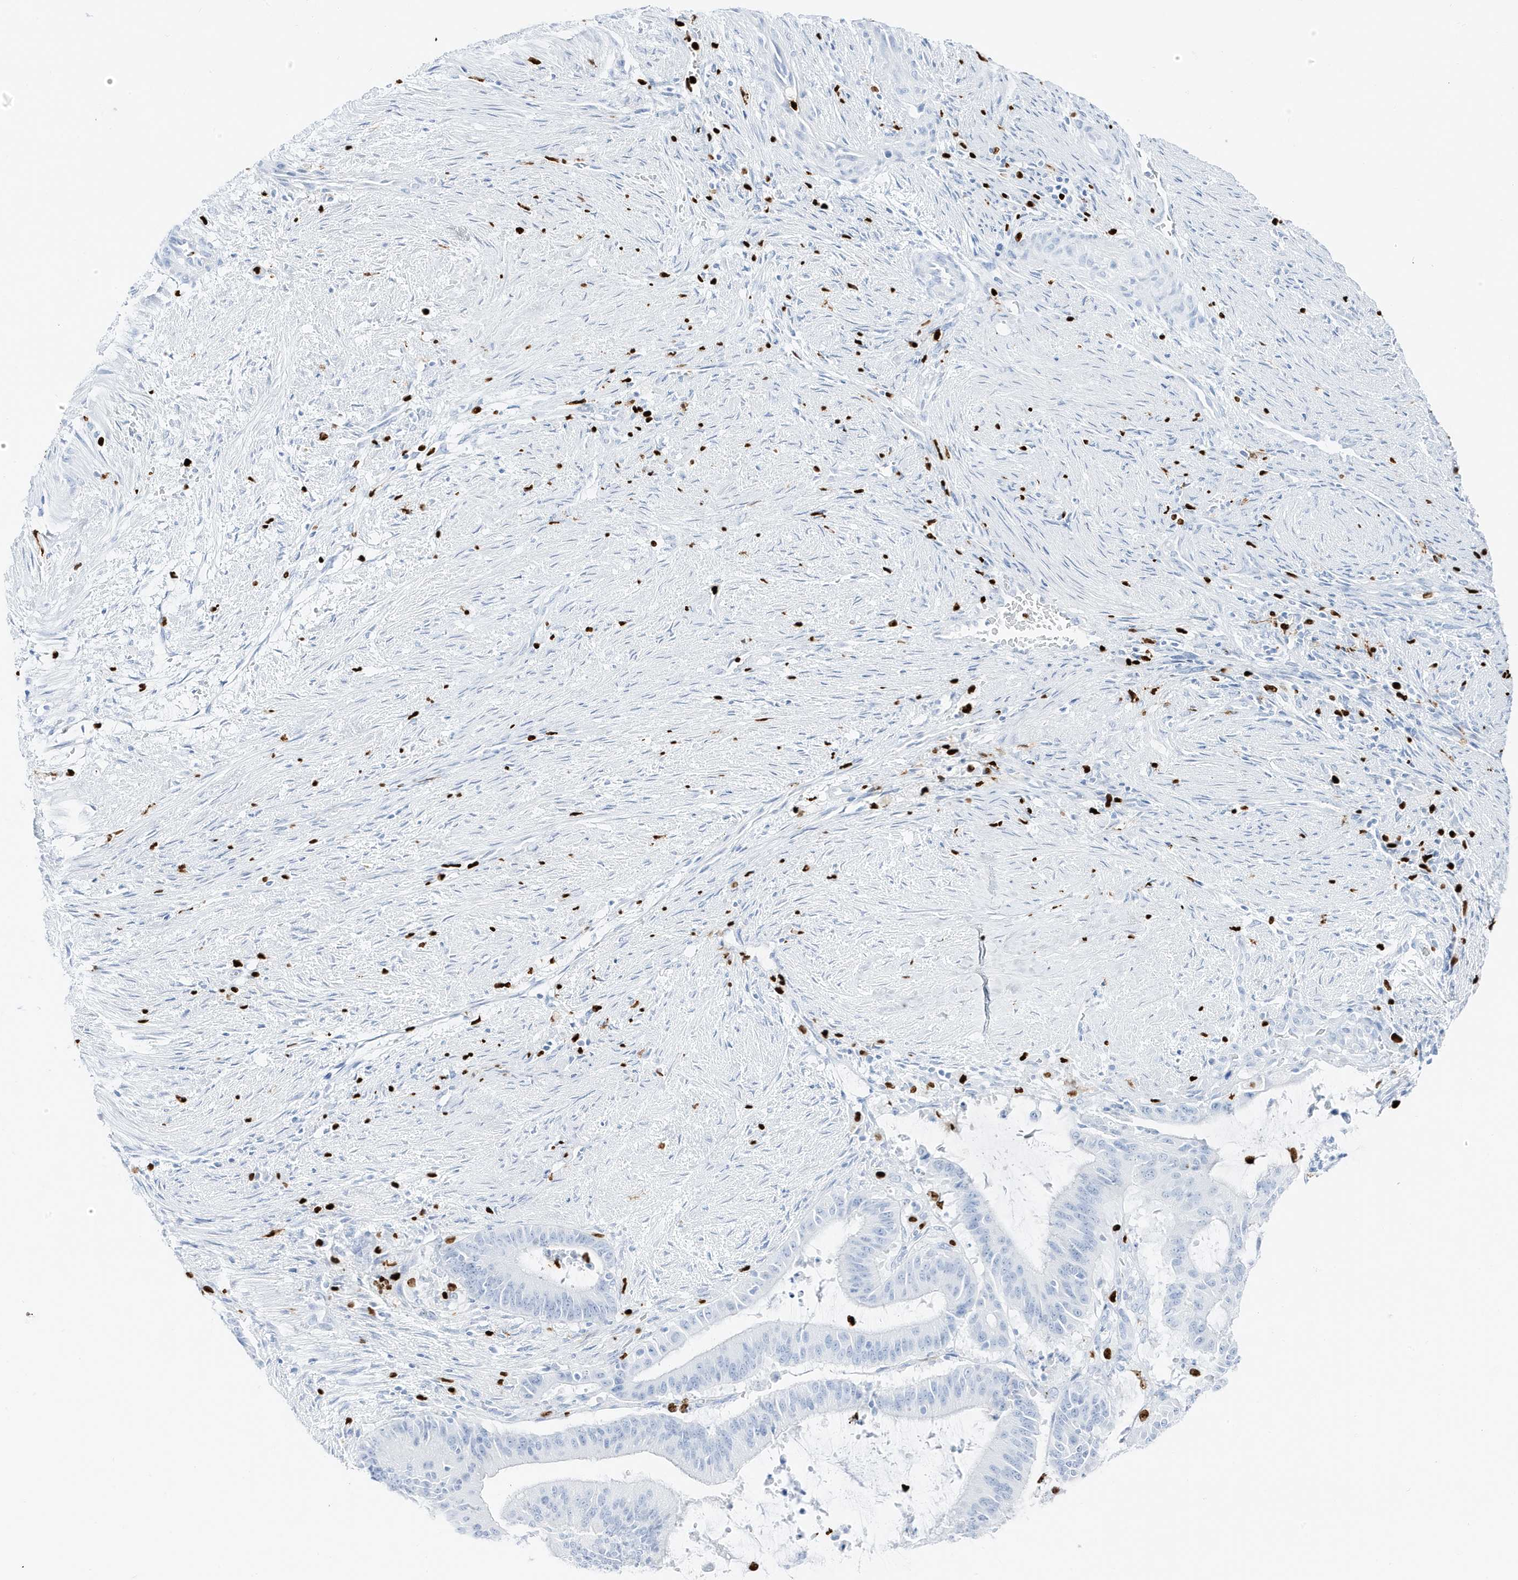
{"staining": {"intensity": "negative", "quantity": "none", "location": "none"}, "tissue": "liver cancer", "cell_type": "Tumor cells", "image_type": "cancer", "snomed": [{"axis": "morphology", "description": "Normal tissue, NOS"}, {"axis": "morphology", "description": "Cholangiocarcinoma"}, {"axis": "topography", "description": "Liver"}, {"axis": "topography", "description": "Peripheral nerve tissue"}], "caption": "IHC image of human cholangiocarcinoma (liver) stained for a protein (brown), which reveals no staining in tumor cells.", "gene": "MNDA", "patient": {"sex": "female", "age": 73}}